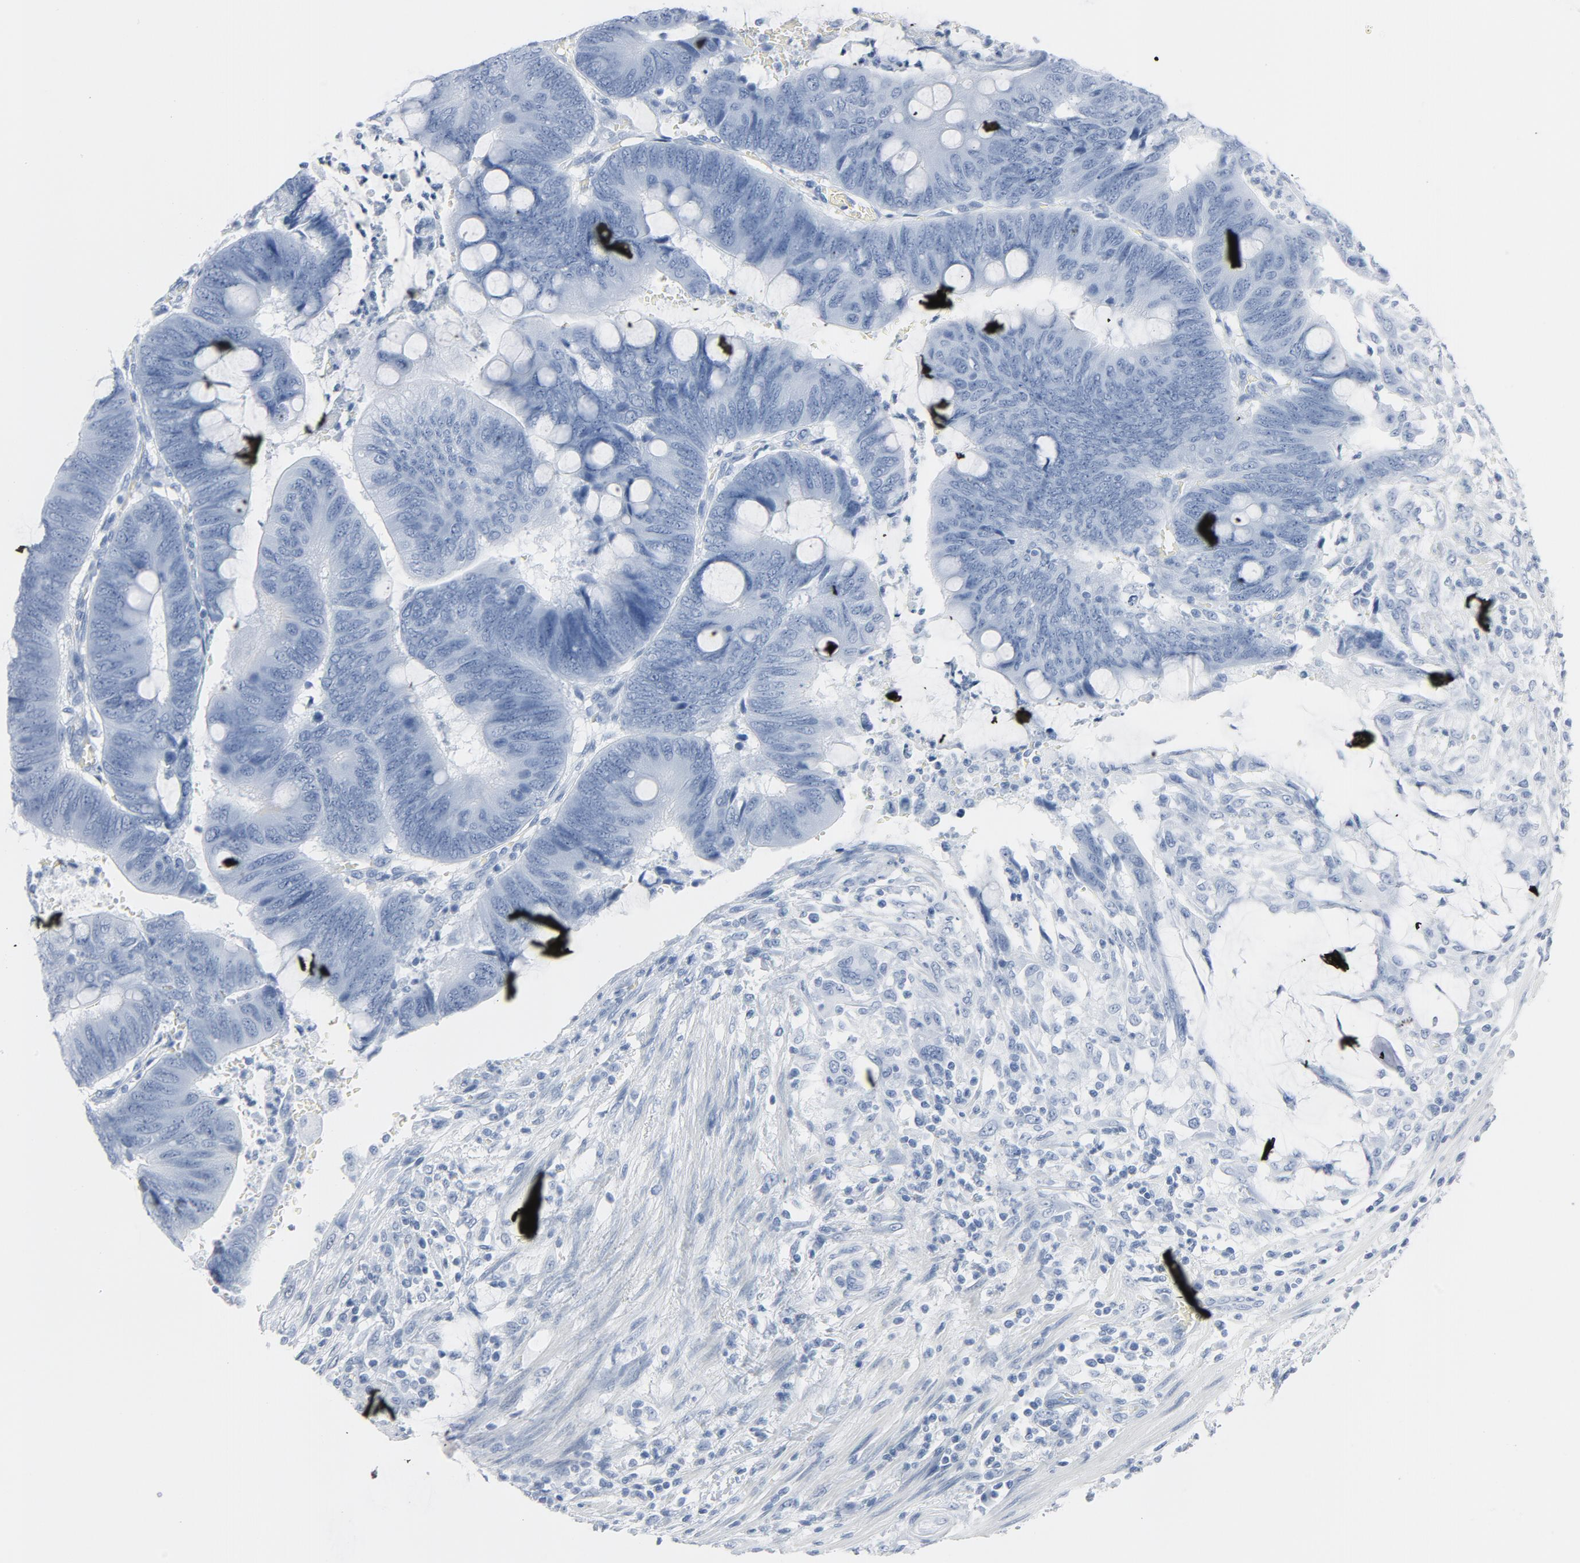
{"staining": {"intensity": "negative", "quantity": "none", "location": "none"}, "tissue": "colorectal cancer", "cell_type": "Tumor cells", "image_type": "cancer", "snomed": [{"axis": "morphology", "description": "Normal tissue, NOS"}, {"axis": "morphology", "description": "Adenocarcinoma, NOS"}, {"axis": "topography", "description": "Rectum"}], "caption": "Tumor cells are negative for brown protein staining in colorectal adenocarcinoma.", "gene": "FOXP1", "patient": {"sex": "male", "age": 92}}